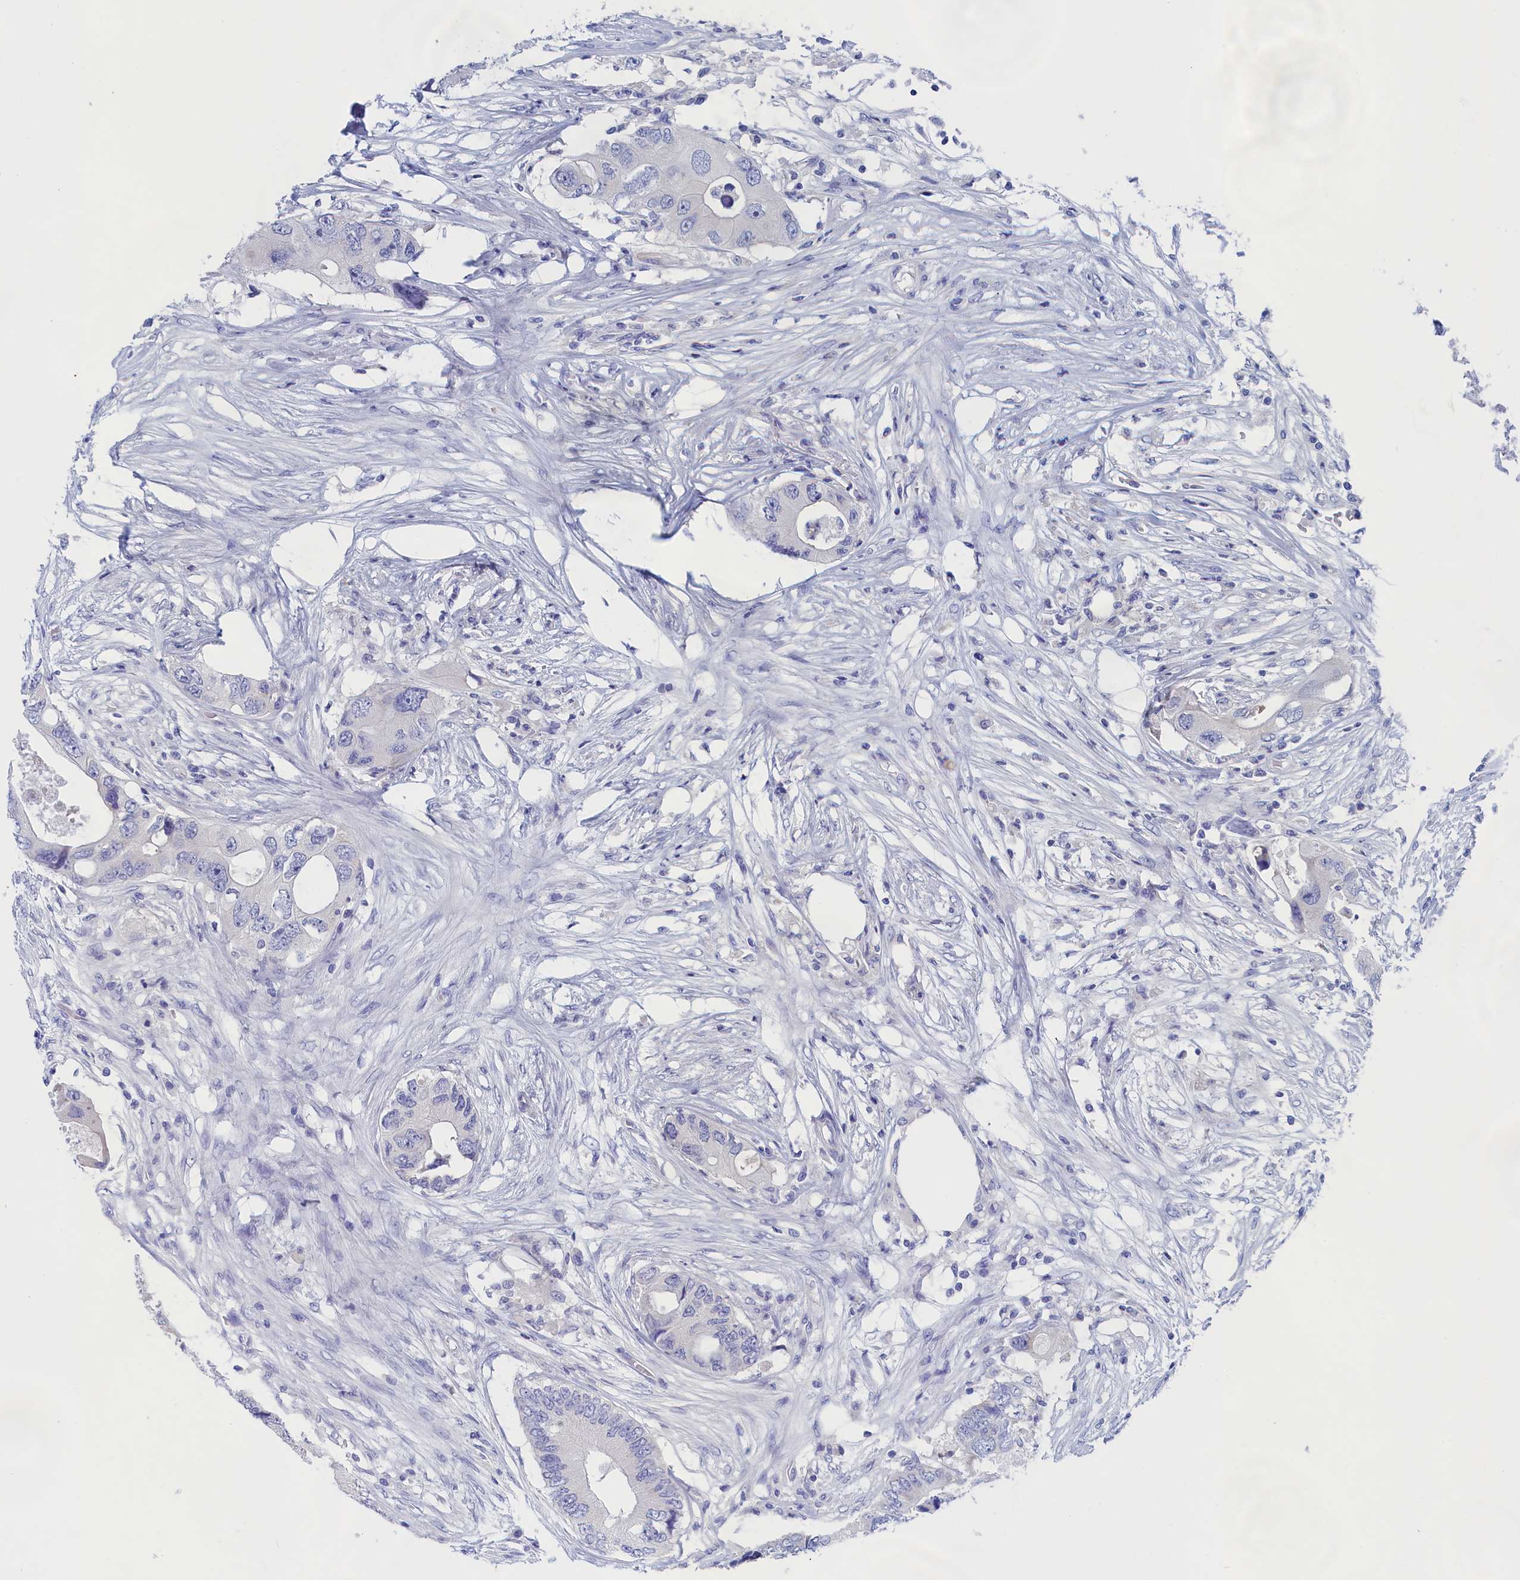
{"staining": {"intensity": "negative", "quantity": "none", "location": "none"}, "tissue": "colorectal cancer", "cell_type": "Tumor cells", "image_type": "cancer", "snomed": [{"axis": "morphology", "description": "Adenocarcinoma, NOS"}, {"axis": "topography", "description": "Colon"}], "caption": "Immunohistochemistry histopathology image of neoplastic tissue: human colorectal adenocarcinoma stained with DAB (3,3'-diaminobenzidine) reveals no significant protein positivity in tumor cells.", "gene": "ANKRD2", "patient": {"sex": "male", "age": 71}}